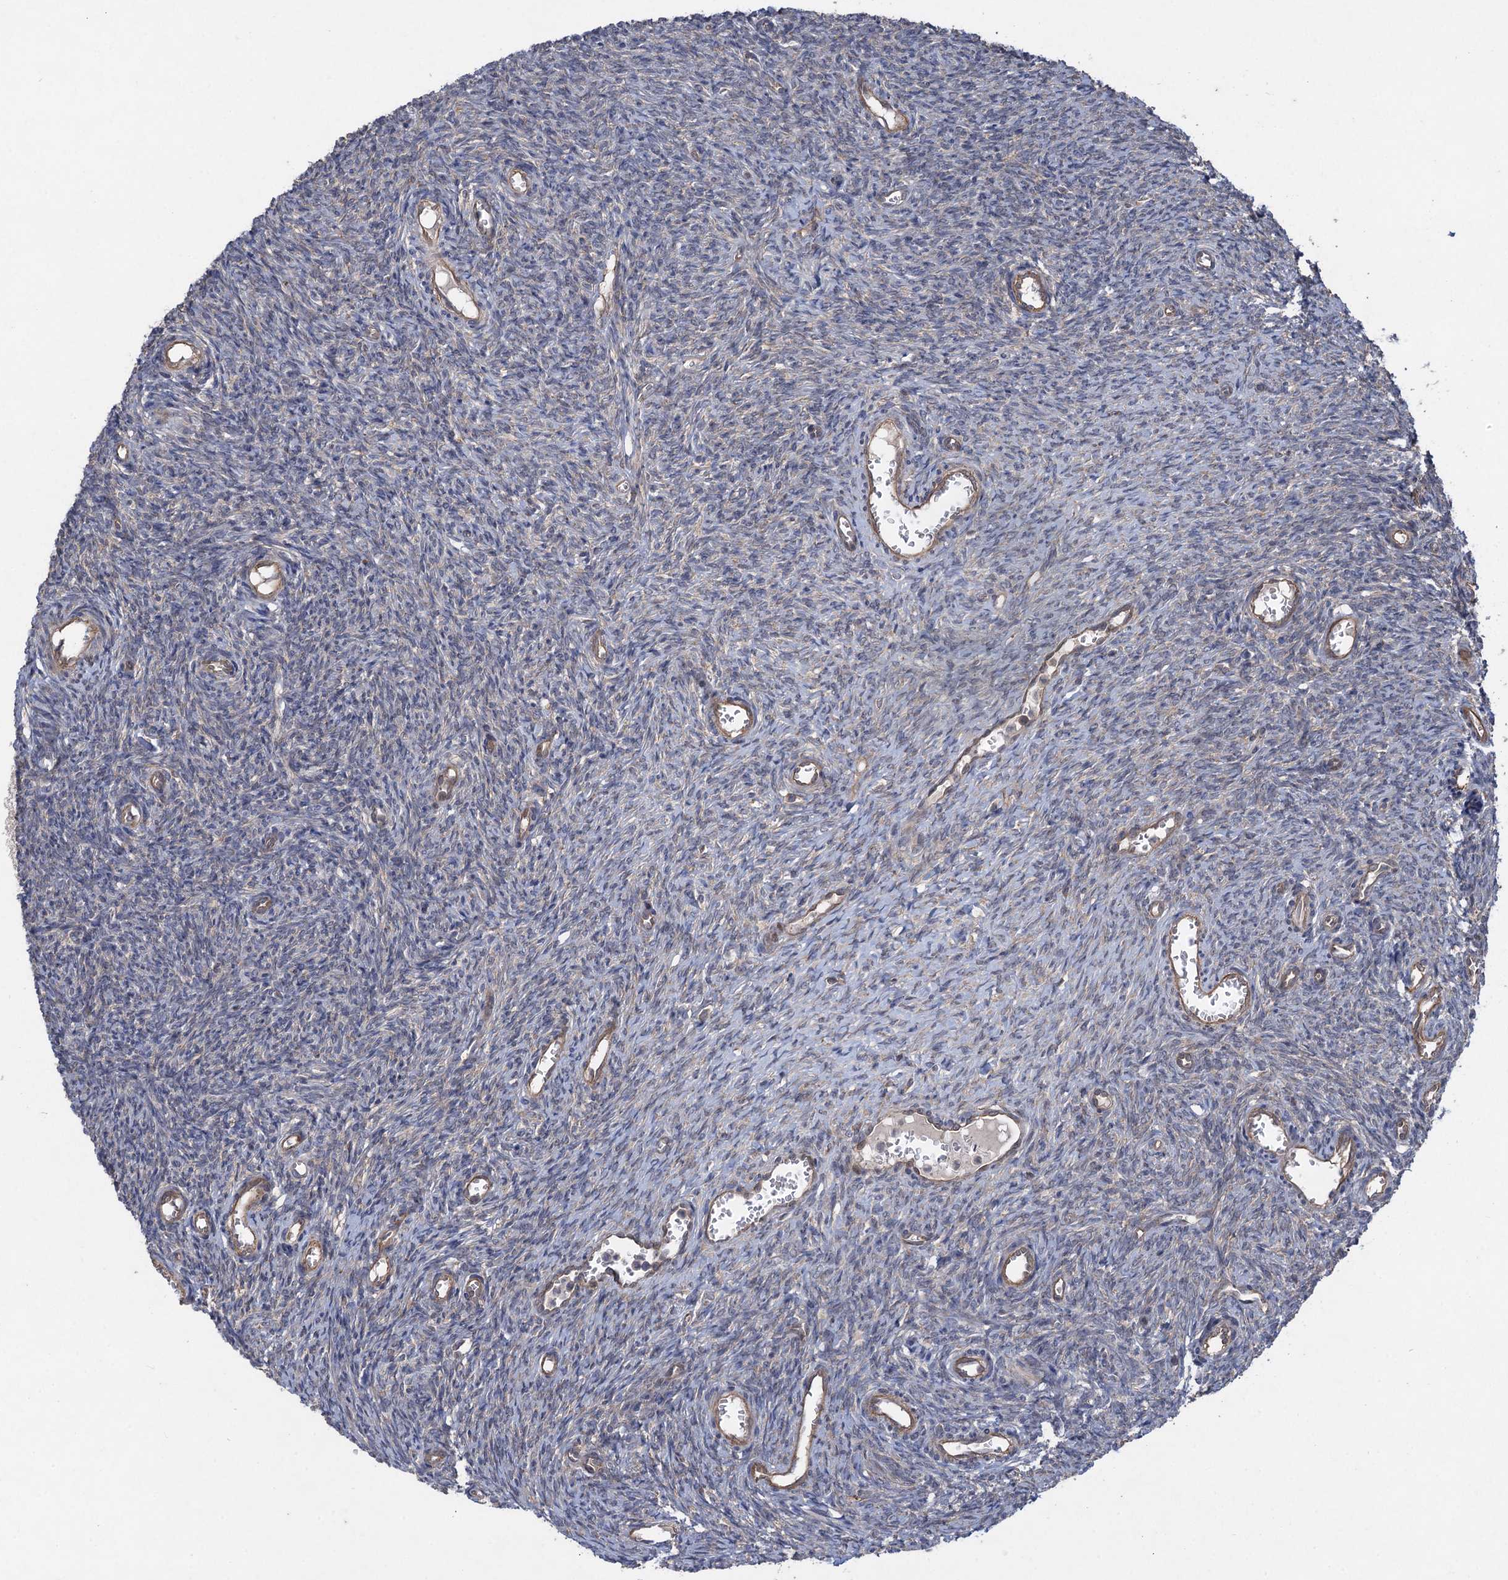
{"staining": {"intensity": "negative", "quantity": "none", "location": "none"}, "tissue": "ovary", "cell_type": "Ovarian stroma cells", "image_type": "normal", "snomed": [{"axis": "morphology", "description": "Normal tissue, NOS"}, {"axis": "topography", "description": "Ovary"}], "caption": "Immunohistochemistry photomicrograph of normal human ovary stained for a protein (brown), which reveals no staining in ovarian stroma cells. (Brightfield microscopy of DAB immunohistochemistry at high magnification).", "gene": "HAUS1", "patient": {"sex": "female", "age": 44}}